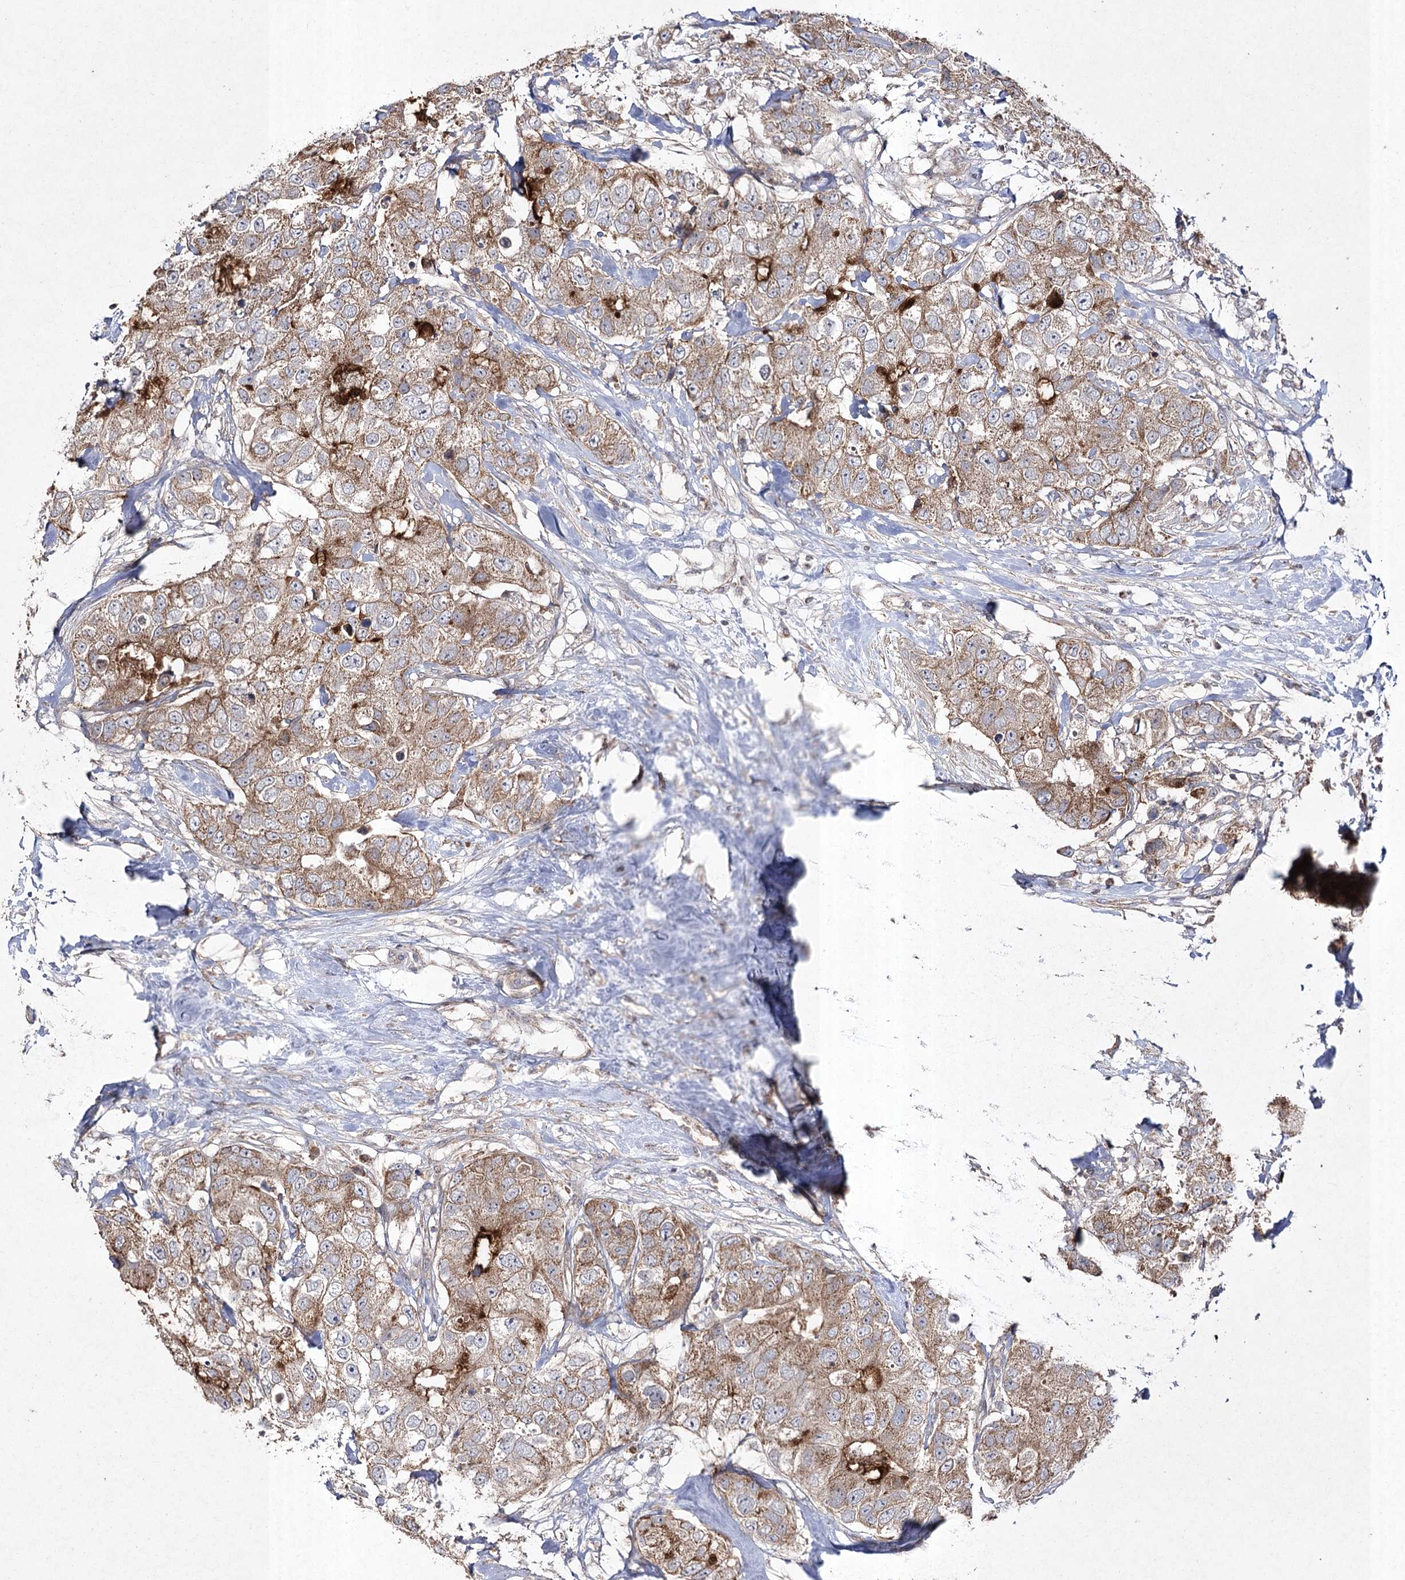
{"staining": {"intensity": "moderate", "quantity": ">75%", "location": "cytoplasmic/membranous"}, "tissue": "breast cancer", "cell_type": "Tumor cells", "image_type": "cancer", "snomed": [{"axis": "morphology", "description": "Duct carcinoma"}, {"axis": "topography", "description": "Breast"}], "caption": "Protein staining displays moderate cytoplasmic/membranous staining in about >75% of tumor cells in breast cancer.", "gene": "FANCL", "patient": {"sex": "female", "age": 62}}